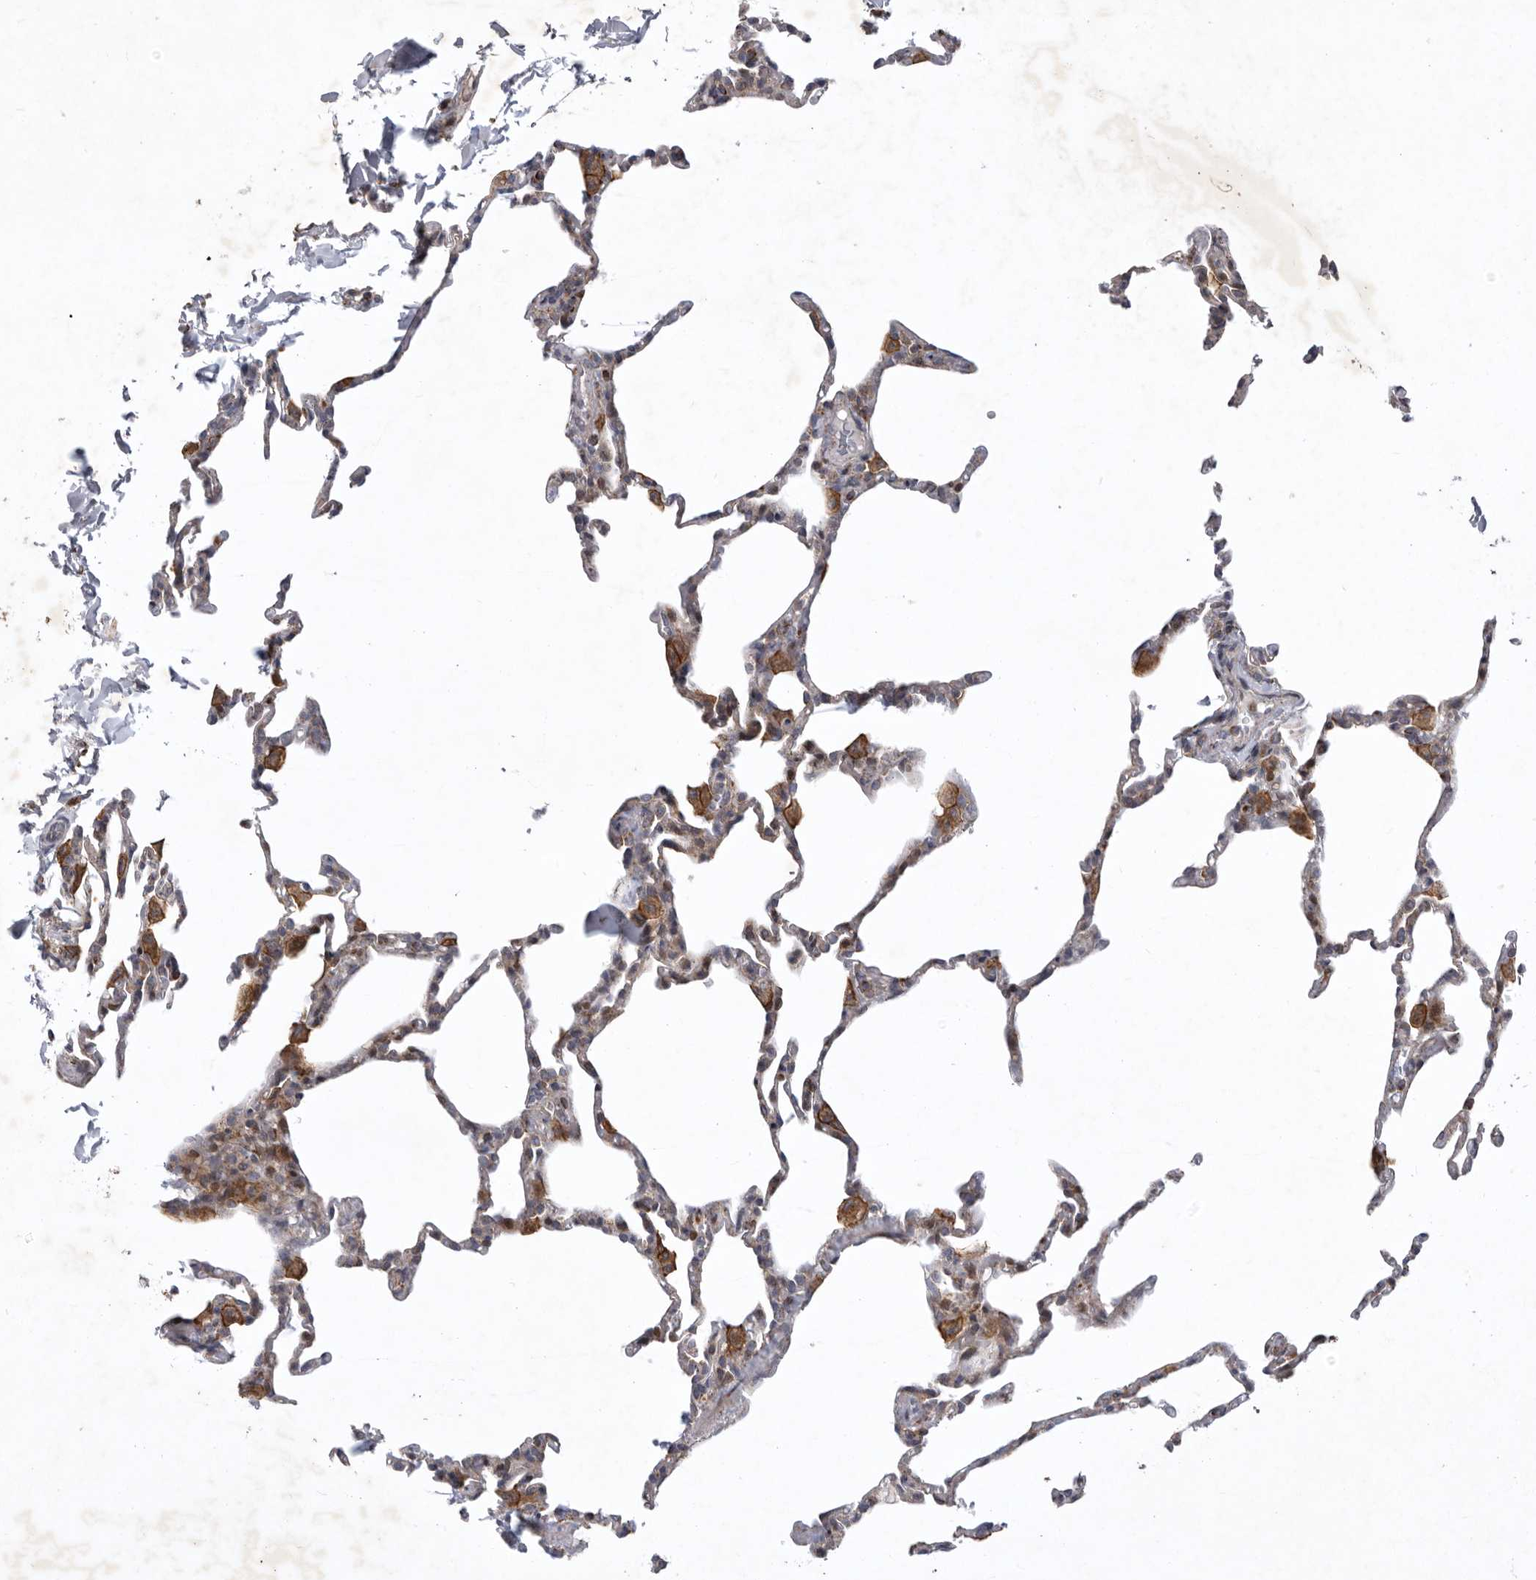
{"staining": {"intensity": "moderate", "quantity": "<25%", "location": "cytoplasmic/membranous"}, "tissue": "lung", "cell_type": "Alveolar cells", "image_type": "normal", "snomed": [{"axis": "morphology", "description": "Normal tissue, NOS"}, {"axis": "topography", "description": "Lung"}], "caption": "Alveolar cells demonstrate moderate cytoplasmic/membranous positivity in approximately <25% of cells in unremarkable lung.", "gene": "MPZL1", "patient": {"sex": "male", "age": 20}}